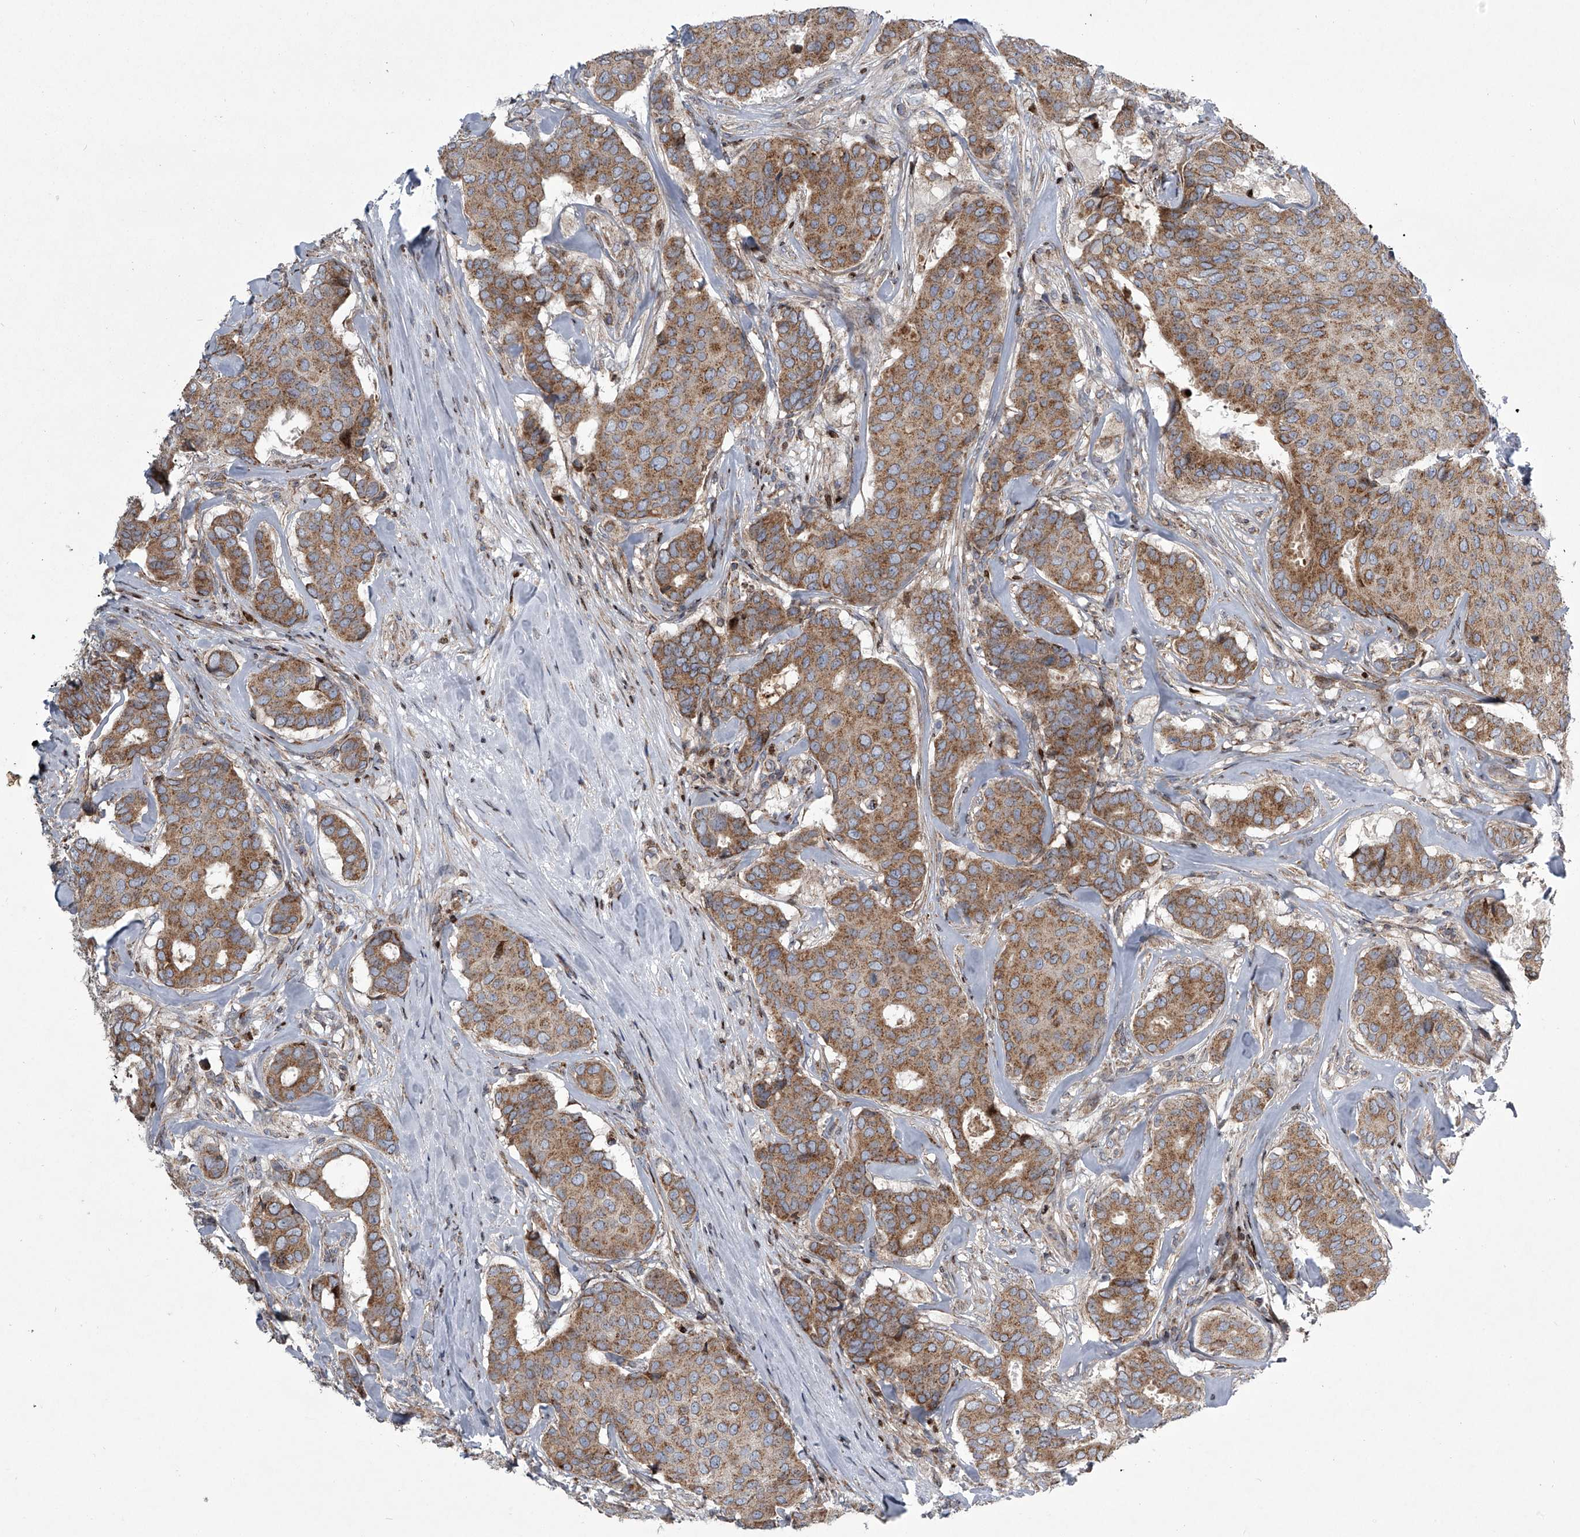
{"staining": {"intensity": "moderate", "quantity": ">75%", "location": "cytoplasmic/membranous"}, "tissue": "breast cancer", "cell_type": "Tumor cells", "image_type": "cancer", "snomed": [{"axis": "morphology", "description": "Duct carcinoma"}, {"axis": "topography", "description": "Breast"}], "caption": "Breast cancer (infiltrating ductal carcinoma) stained for a protein shows moderate cytoplasmic/membranous positivity in tumor cells. (DAB (3,3'-diaminobenzidine) IHC with brightfield microscopy, high magnification).", "gene": "STRADA", "patient": {"sex": "female", "age": 75}}